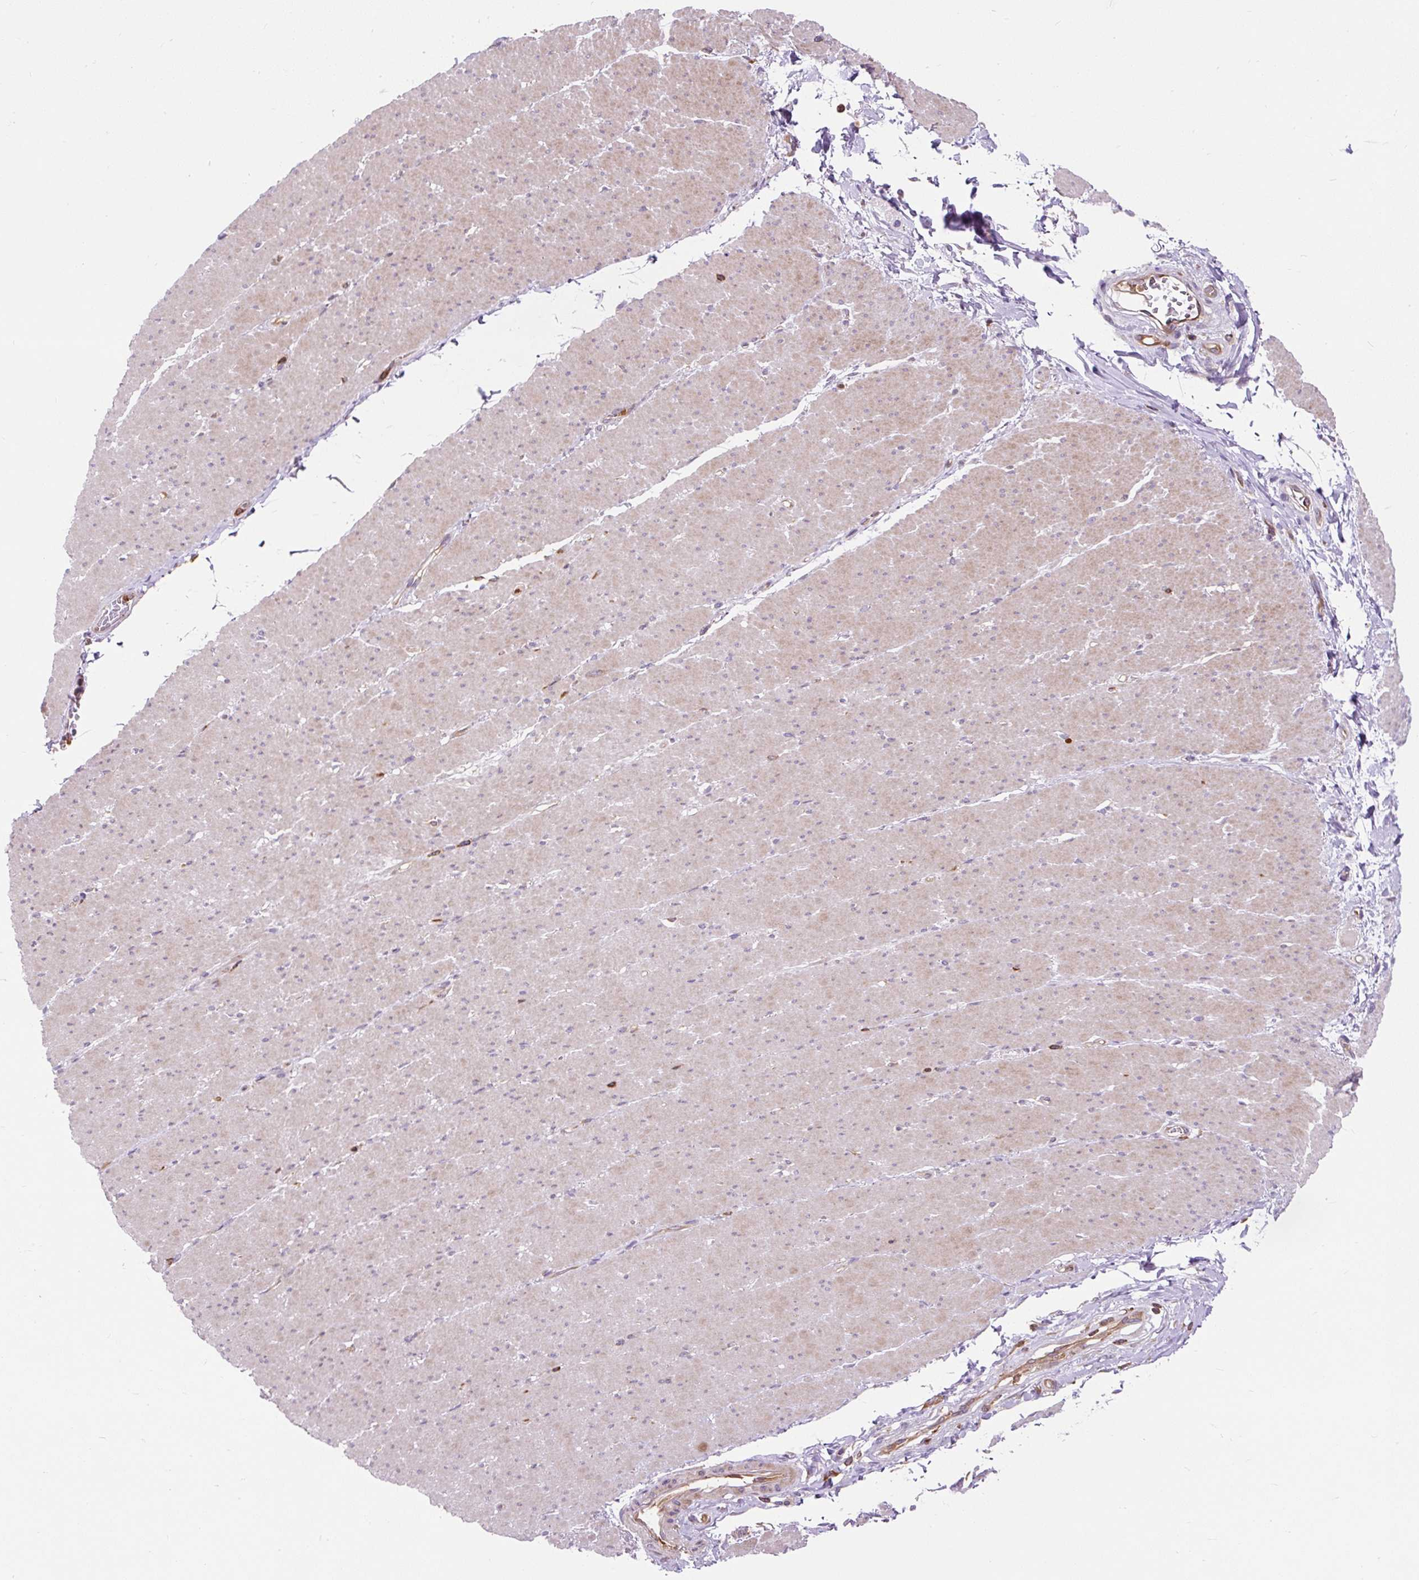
{"staining": {"intensity": "weak", "quantity": "25%-75%", "location": "cytoplasmic/membranous"}, "tissue": "smooth muscle", "cell_type": "Smooth muscle cells", "image_type": "normal", "snomed": [{"axis": "morphology", "description": "Normal tissue, NOS"}, {"axis": "topography", "description": "Smooth muscle"}, {"axis": "topography", "description": "Rectum"}], "caption": "IHC of normal human smooth muscle displays low levels of weak cytoplasmic/membranous positivity in approximately 25%-75% of smooth muscle cells.", "gene": "CISD3", "patient": {"sex": "male", "age": 53}}